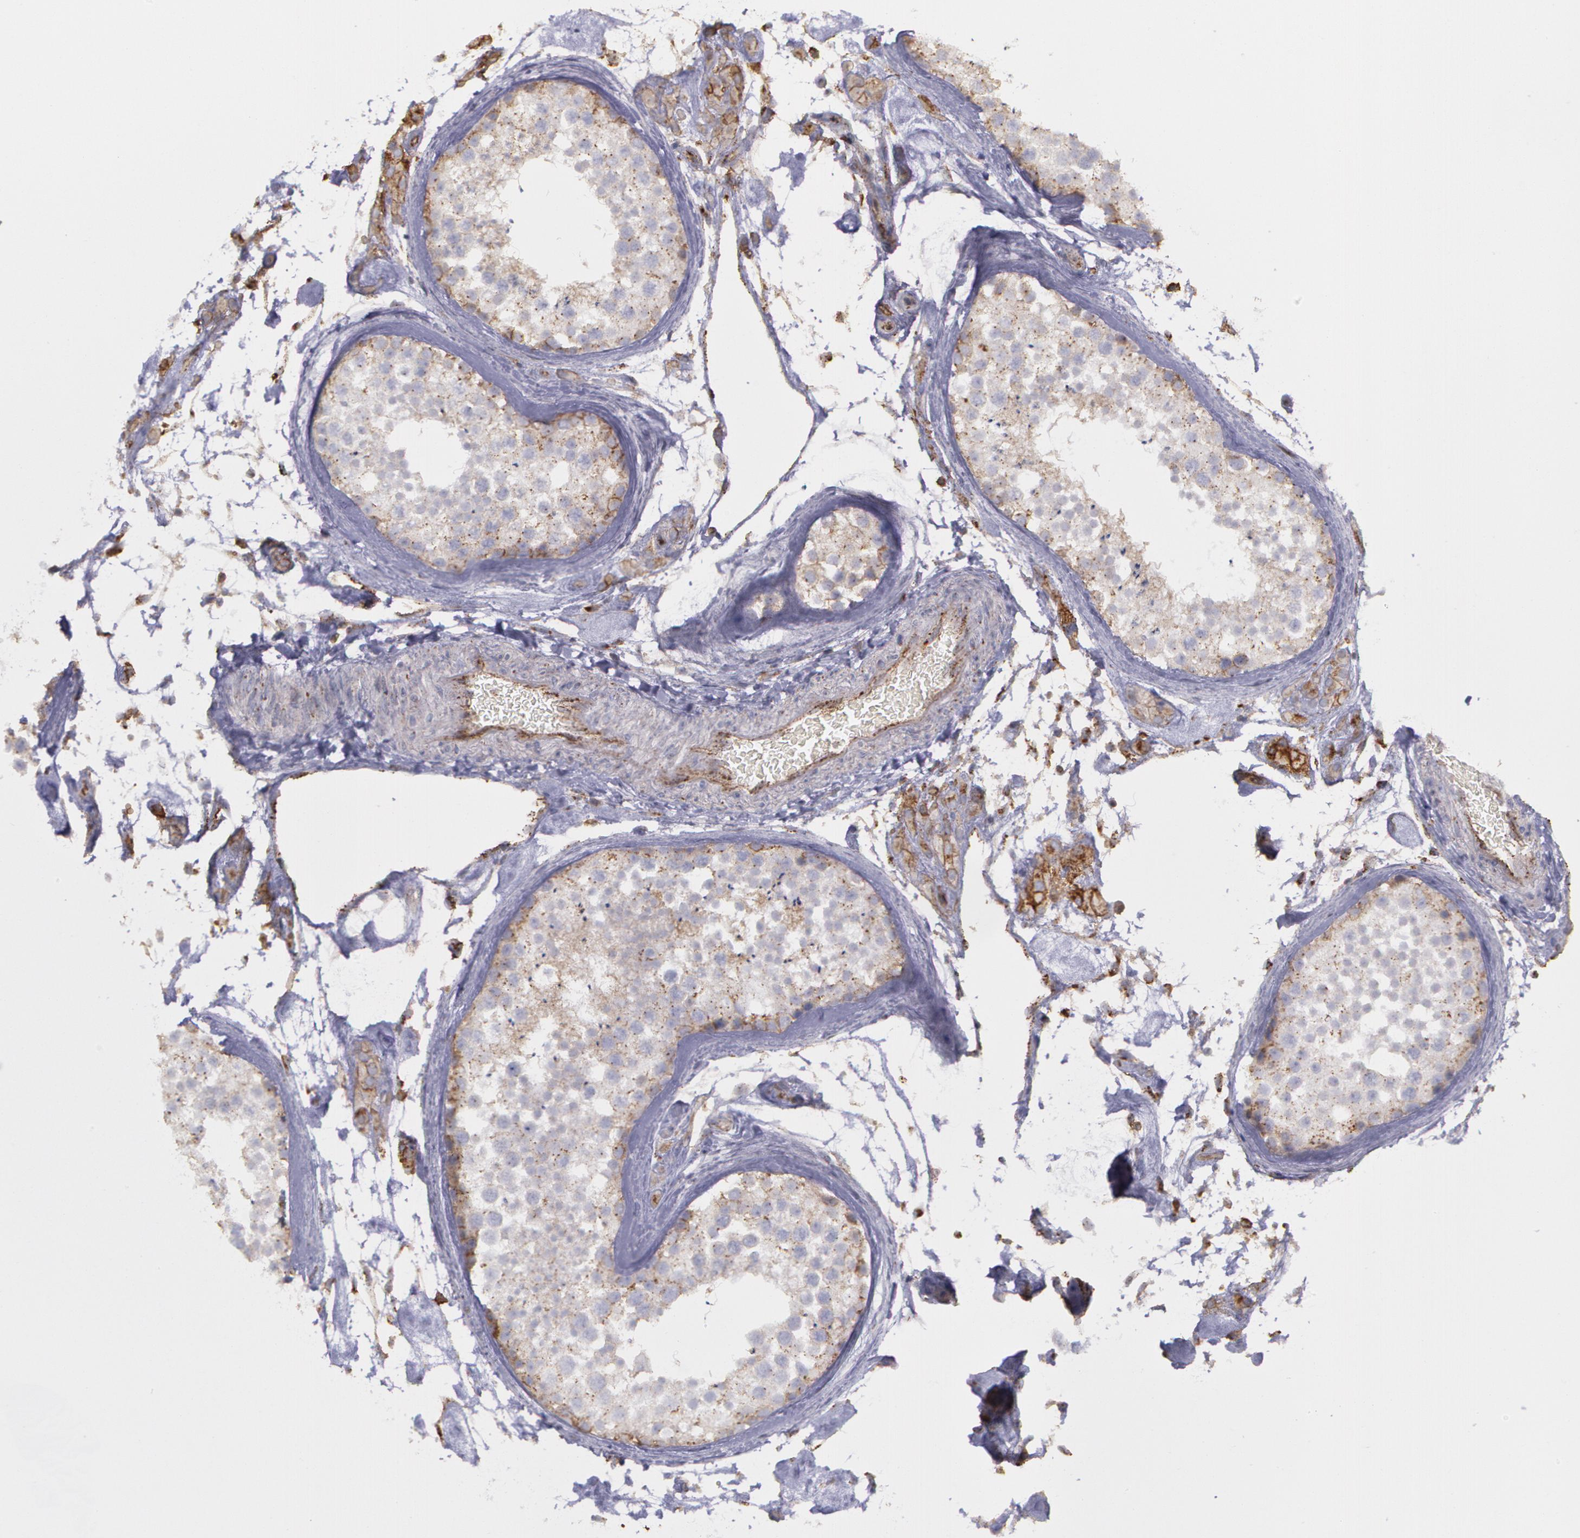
{"staining": {"intensity": "weak", "quantity": "25%-75%", "location": "cytoplasmic/membranous"}, "tissue": "testis", "cell_type": "Cells in seminiferous ducts", "image_type": "normal", "snomed": [{"axis": "morphology", "description": "Normal tissue, NOS"}, {"axis": "topography", "description": "Testis"}], "caption": "An image showing weak cytoplasmic/membranous positivity in about 25%-75% of cells in seminiferous ducts in normal testis, as visualized by brown immunohistochemical staining.", "gene": "FLOT2", "patient": {"sex": "male", "age": 46}}